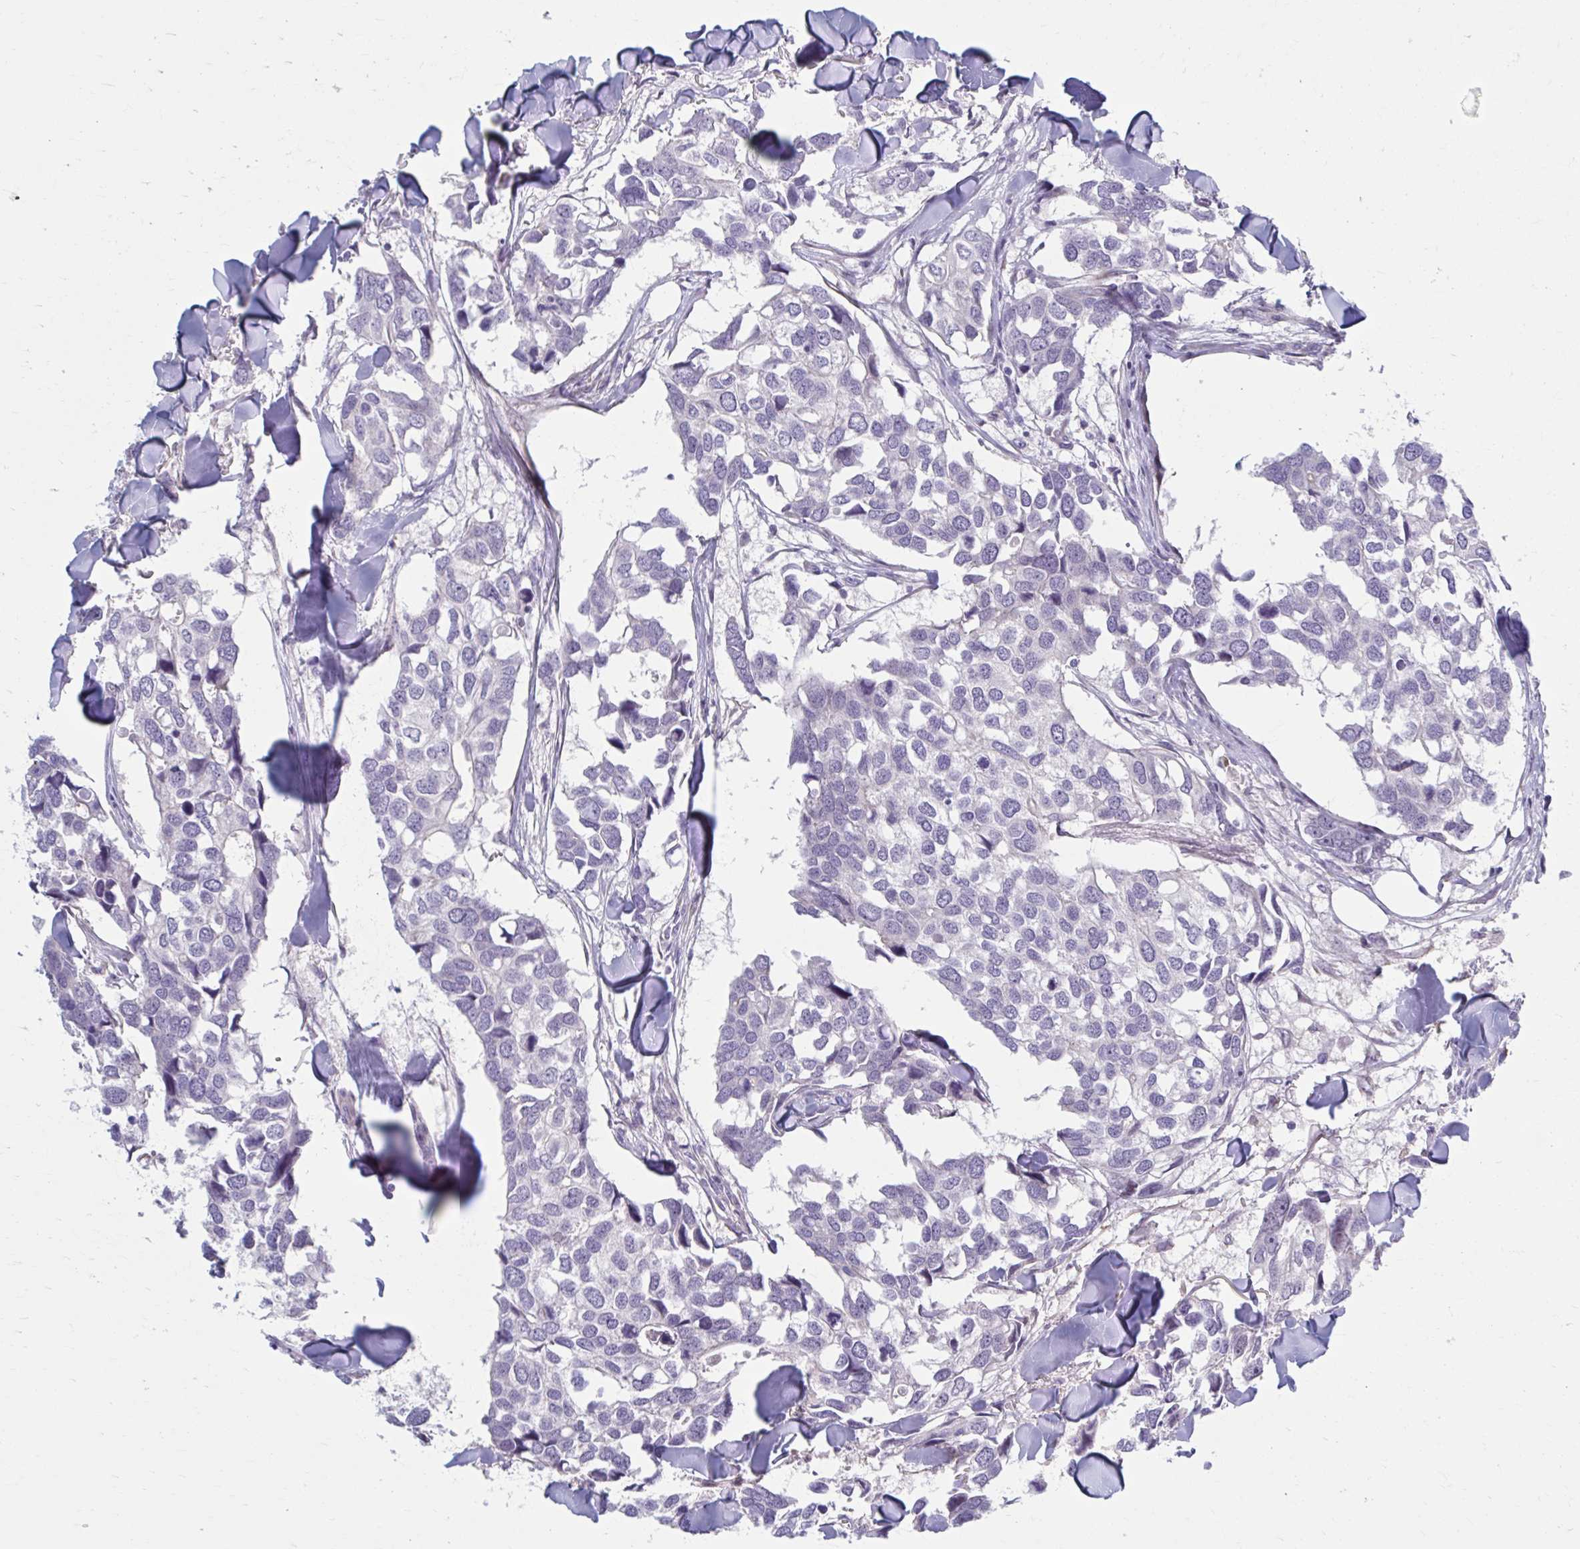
{"staining": {"intensity": "negative", "quantity": "none", "location": "none"}, "tissue": "breast cancer", "cell_type": "Tumor cells", "image_type": "cancer", "snomed": [{"axis": "morphology", "description": "Duct carcinoma"}, {"axis": "topography", "description": "Breast"}], "caption": "An immunohistochemistry micrograph of breast cancer is shown. There is no staining in tumor cells of breast cancer.", "gene": "CHST3", "patient": {"sex": "female", "age": 83}}